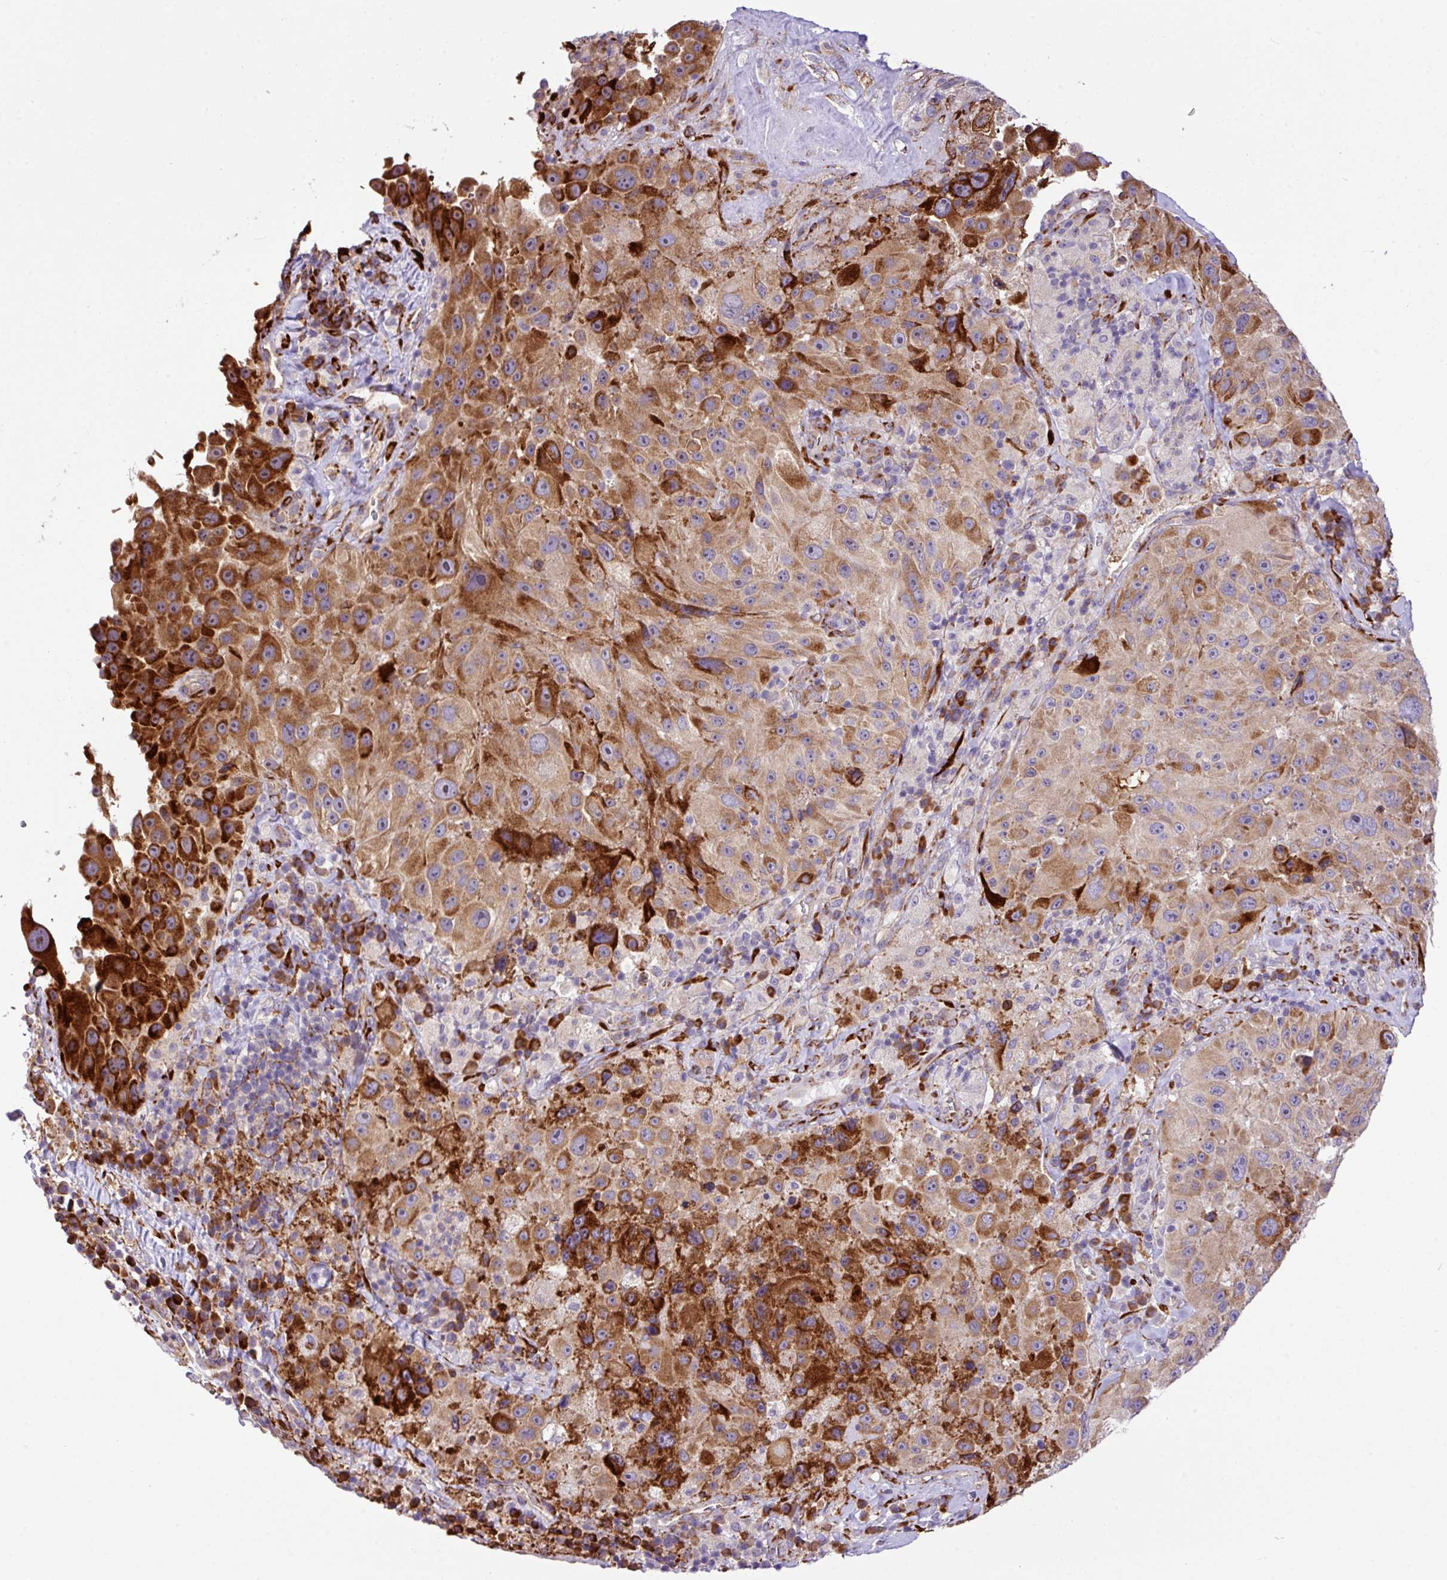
{"staining": {"intensity": "strong", "quantity": "25%-75%", "location": "cytoplasmic/membranous"}, "tissue": "melanoma", "cell_type": "Tumor cells", "image_type": "cancer", "snomed": [{"axis": "morphology", "description": "Malignant melanoma, Metastatic site"}, {"axis": "topography", "description": "Lymph node"}], "caption": "IHC micrograph of neoplastic tissue: human melanoma stained using immunohistochemistry displays high levels of strong protein expression localized specifically in the cytoplasmic/membranous of tumor cells, appearing as a cytoplasmic/membranous brown color.", "gene": "CFAP97", "patient": {"sex": "male", "age": 62}}